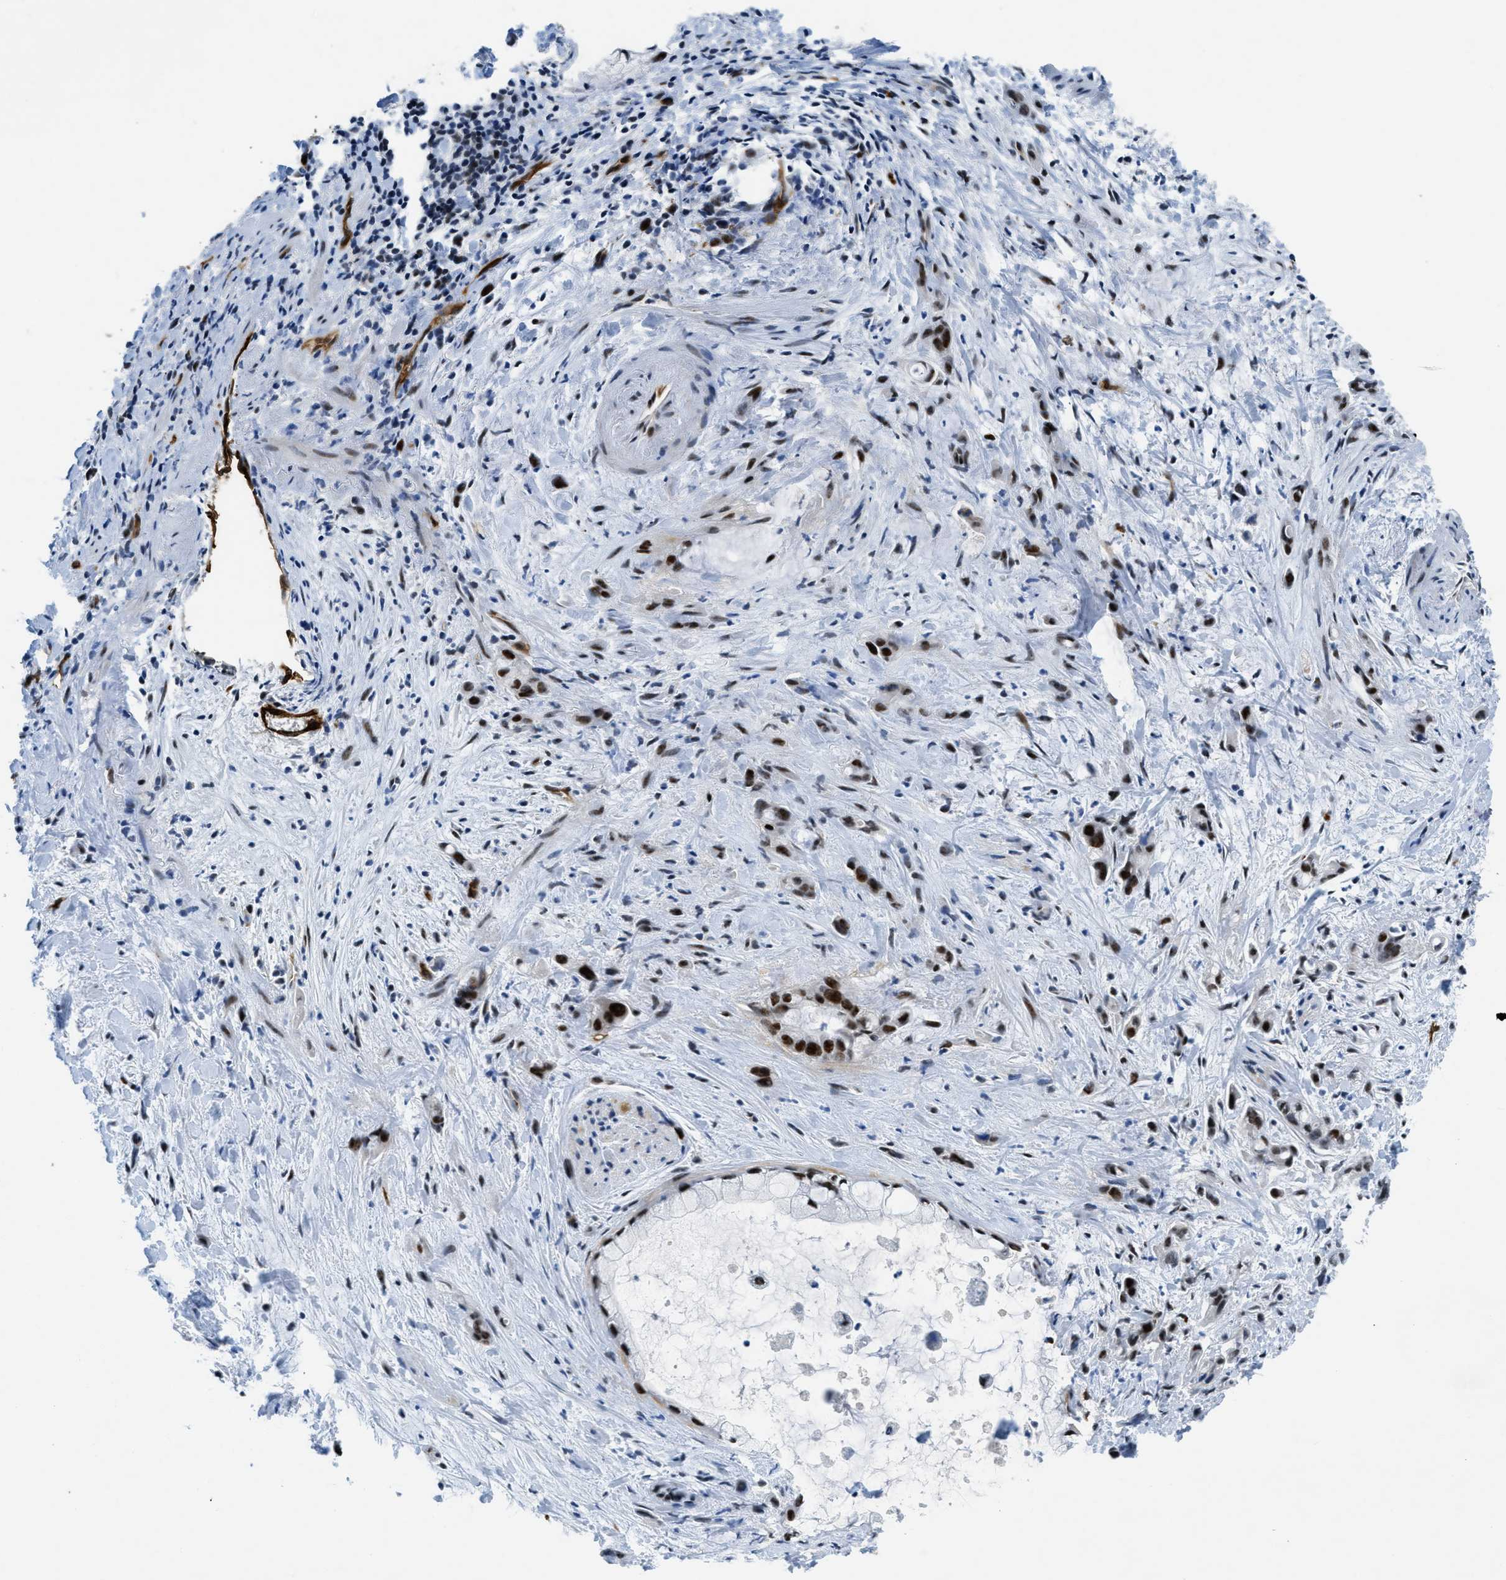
{"staining": {"intensity": "moderate", "quantity": ">75%", "location": "nuclear"}, "tissue": "liver cancer", "cell_type": "Tumor cells", "image_type": "cancer", "snomed": [{"axis": "morphology", "description": "Cholangiocarcinoma"}, {"axis": "topography", "description": "Liver"}], "caption": "This image shows immunohistochemistry staining of liver cancer (cholangiocarcinoma), with medium moderate nuclear staining in about >75% of tumor cells.", "gene": "SLCO2A1", "patient": {"sex": "female", "age": 72}}